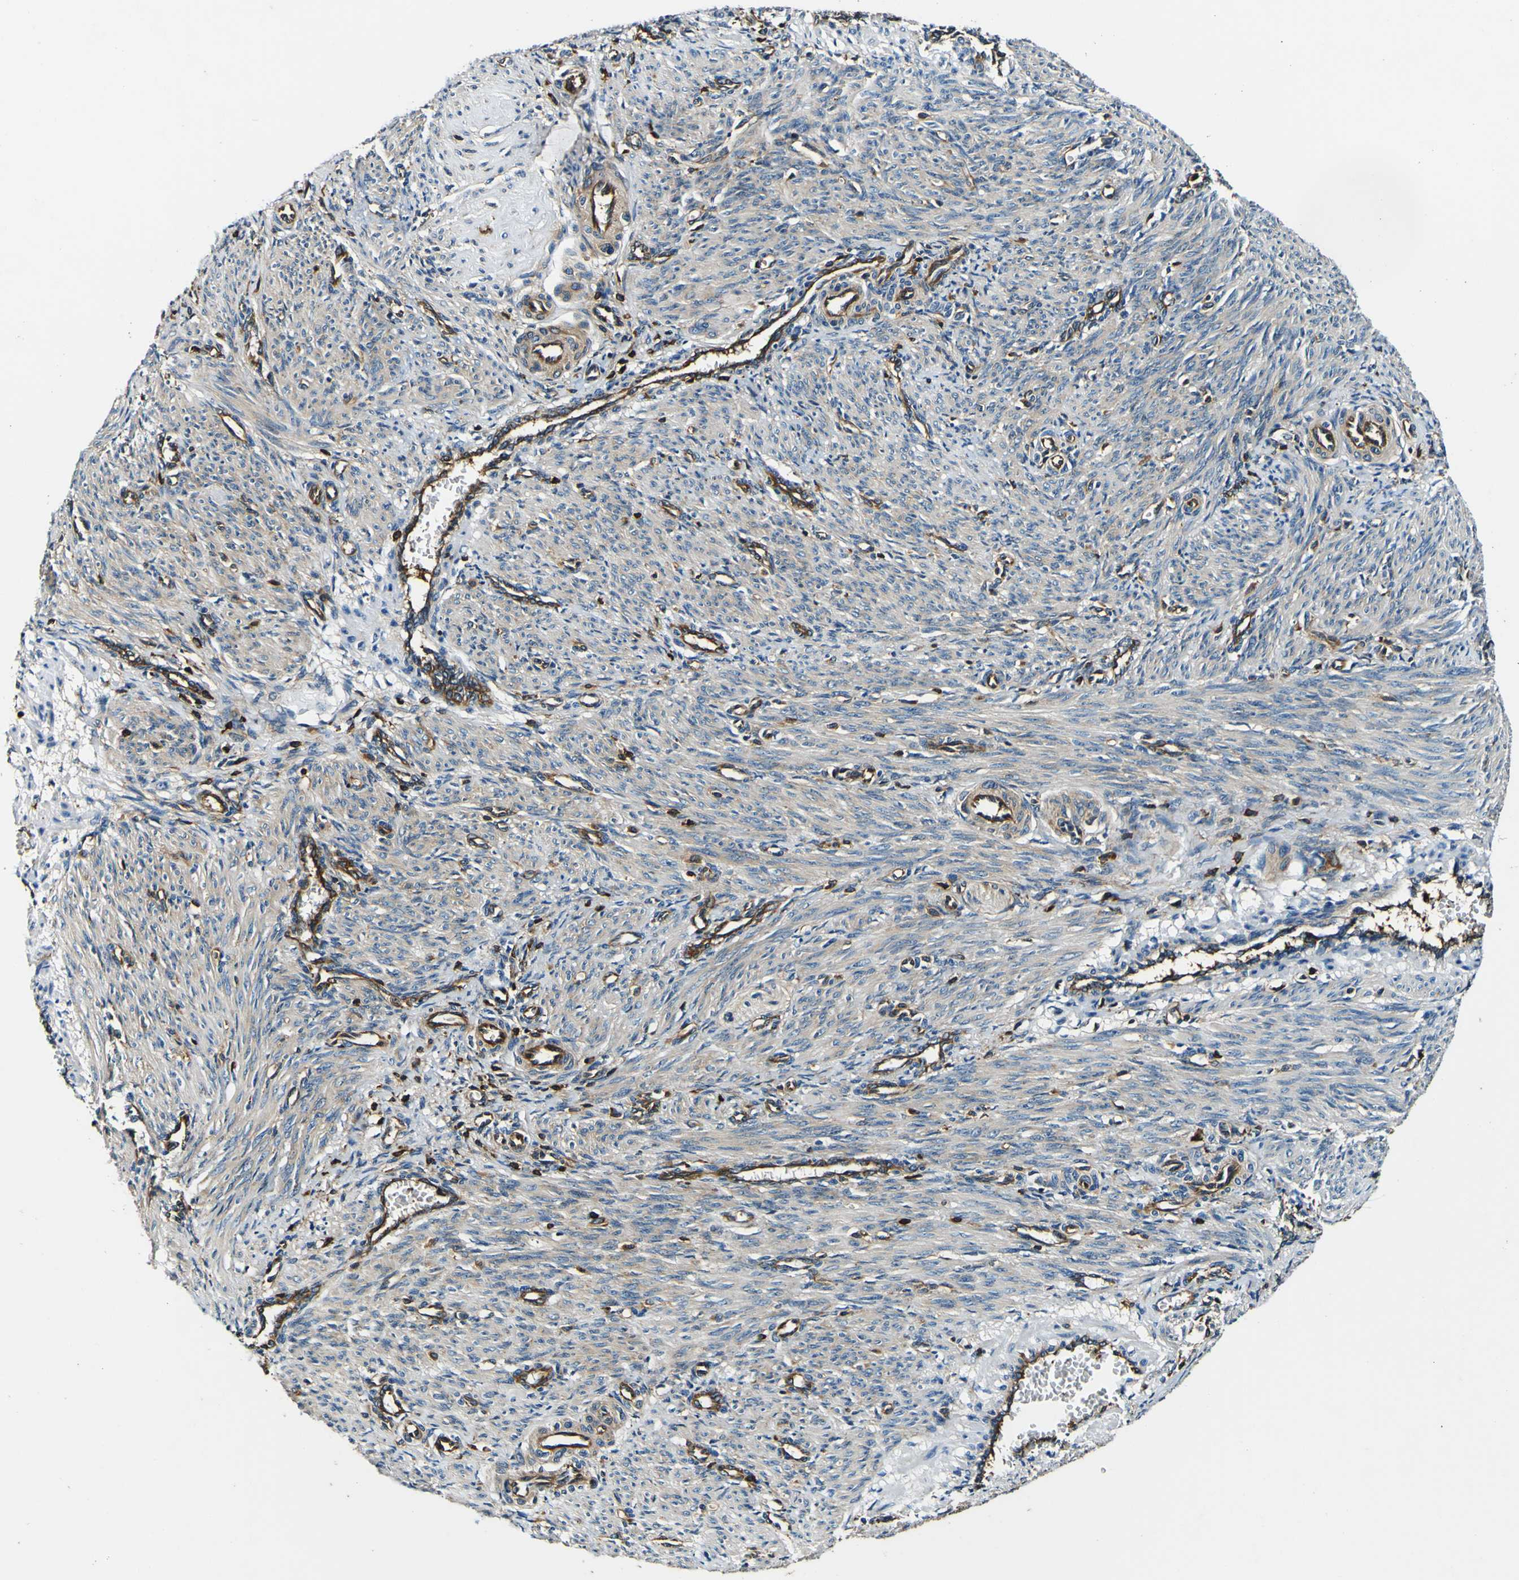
{"staining": {"intensity": "weak", "quantity": "25%-75%", "location": "cytoplasmic/membranous"}, "tissue": "smooth muscle", "cell_type": "Smooth muscle cells", "image_type": "normal", "snomed": [{"axis": "morphology", "description": "Normal tissue, NOS"}, {"axis": "topography", "description": "Endometrium"}], "caption": "Smooth muscle cells show weak cytoplasmic/membranous staining in approximately 25%-75% of cells in benign smooth muscle. (IHC, brightfield microscopy, high magnification).", "gene": "RHOT2", "patient": {"sex": "female", "age": 33}}